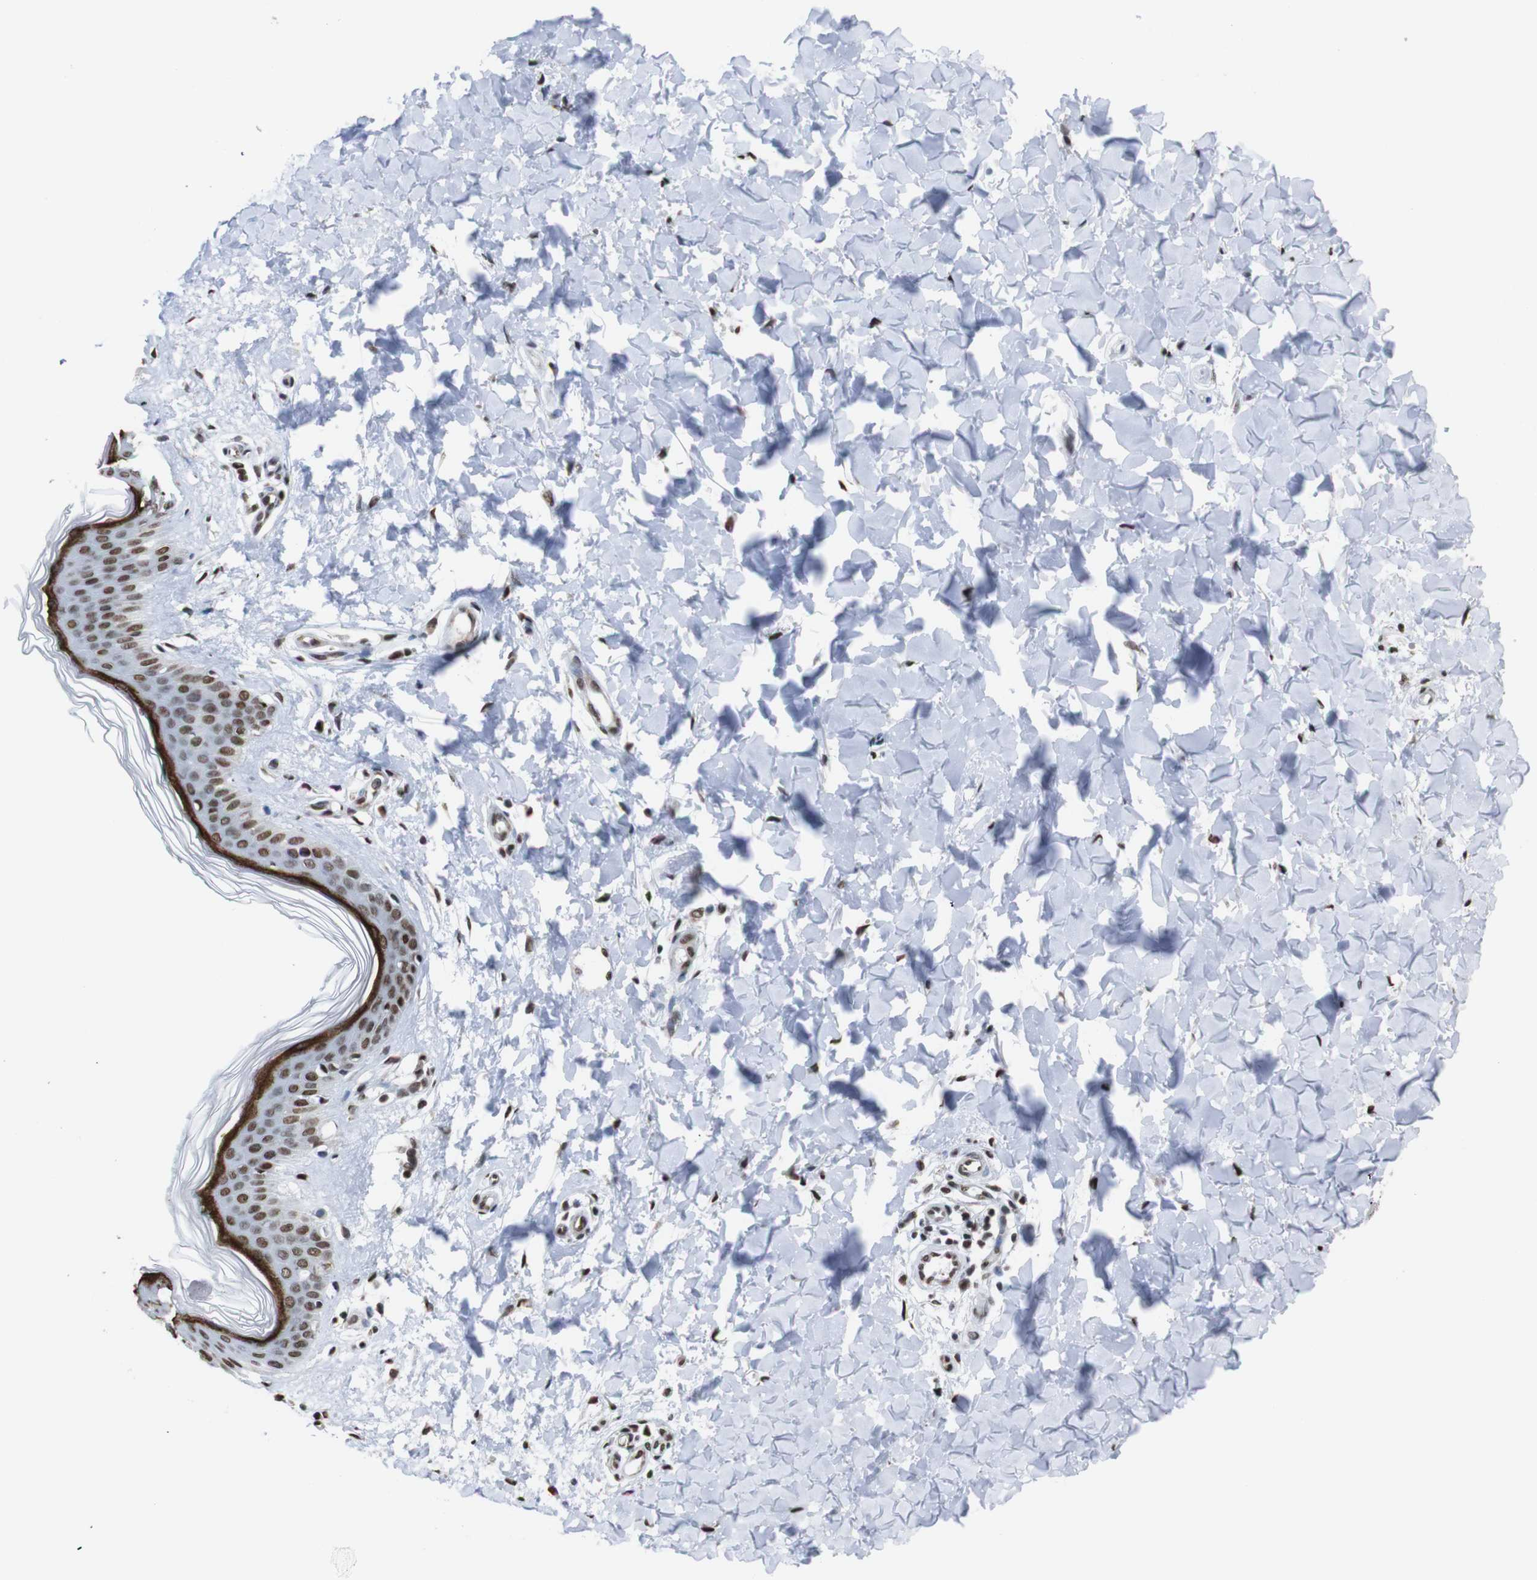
{"staining": {"intensity": "strong", "quantity": "<25%", "location": "nuclear"}, "tissue": "skin", "cell_type": "Fibroblasts", "image_type": "normal", "snomed": [{"axis": "morphology", "description": "Normal tissue, NOS"}, {"axis": "topography", "description": "Skin"}], "caption": "Skin stained with immunohistochemistry (IHC) demonstrates strong nuclear positivity in about <25% of fibroblasts. The staining was performed using DAB (3,3'-diaminobenzidine), with brown indicating positive protein expression. Nuclei are stained blue with hematoxylin.", "gene": "ROMO1", "patient": {"sex": "female", "age": 41}}